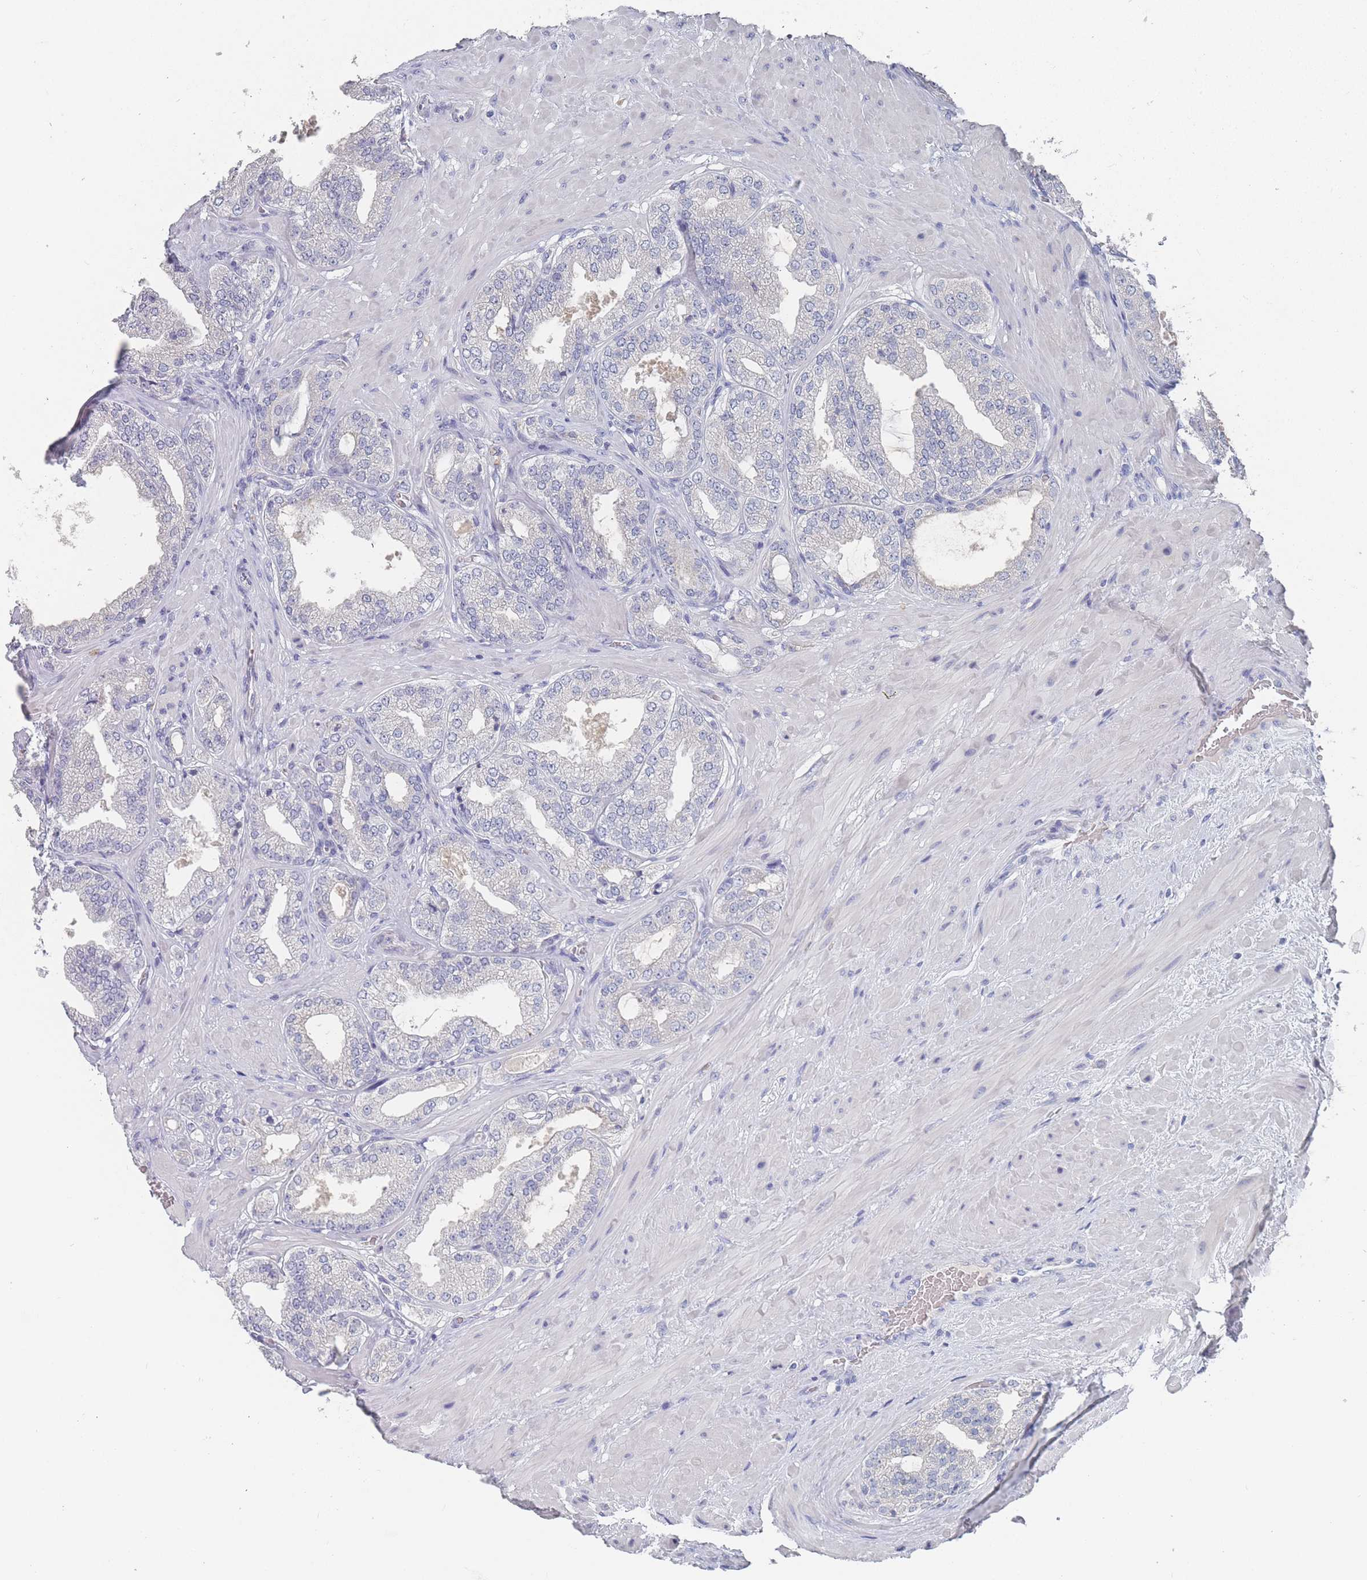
{"staining": {"intensity": "negative", "quantity": "none", "location": "none"}, "tissue": "prostate cancer", "cell_type": "Tumor cells", "image_type": "cancer", "snomed": [{"axis": "morphology", "description": "Adenocarcinoma, Low grade"}, {"axis": "topography", "description": "Prostate"}], "caption": "This is an immunohistochemistry (IHC) micrograph of low-grade adenocarcinoma (prostate). There is no expression in tumor cells.", "gene": "ACAD11", "patient": {"sex": "male", "age": 63}}